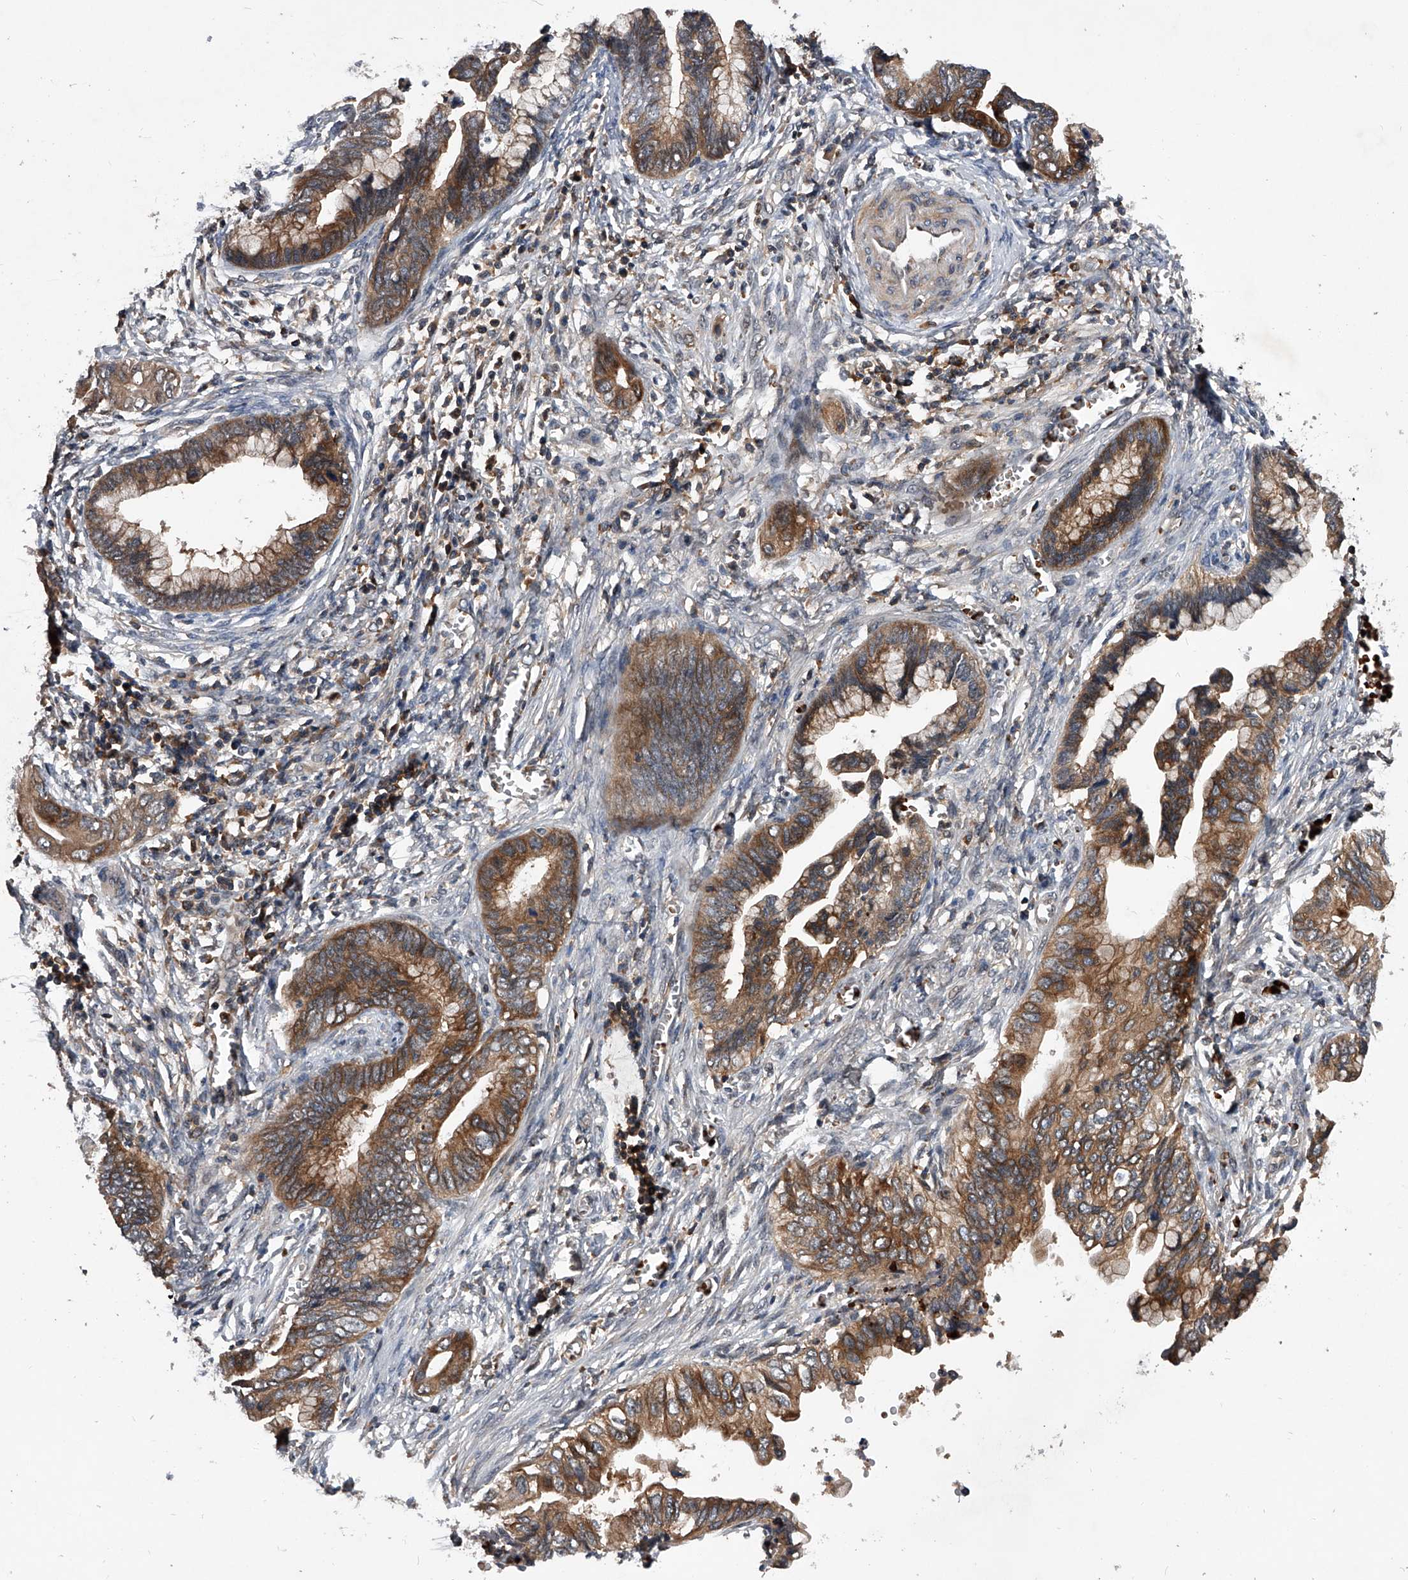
{"staining": {"intensity": "moderate", "quantity": ">75%", "location": "cytoplasmic/membranous"}, "tissue": "cervical cancer", "cell_type": "Tumor cells", "image_type": "cancer", "snomed": [{"axis": "morphology", "description": "Adenocarcinoma, NOS"}, {"axis": "topography", "description": "Cervix"}], "caption": "Immunohistochemistry (IHC) histopathology image of neoplastic tissue: human adenocarcinoma (cervical) stained using IHC reveals medium levels of moderate protein expression localized specifically in the cytoplasmic/membranous of tumor cells, appearing as a cytoplasmic/membranous brown color.", "gene": "ZNF30", "patient": {"sex": "female", "age": 44}}